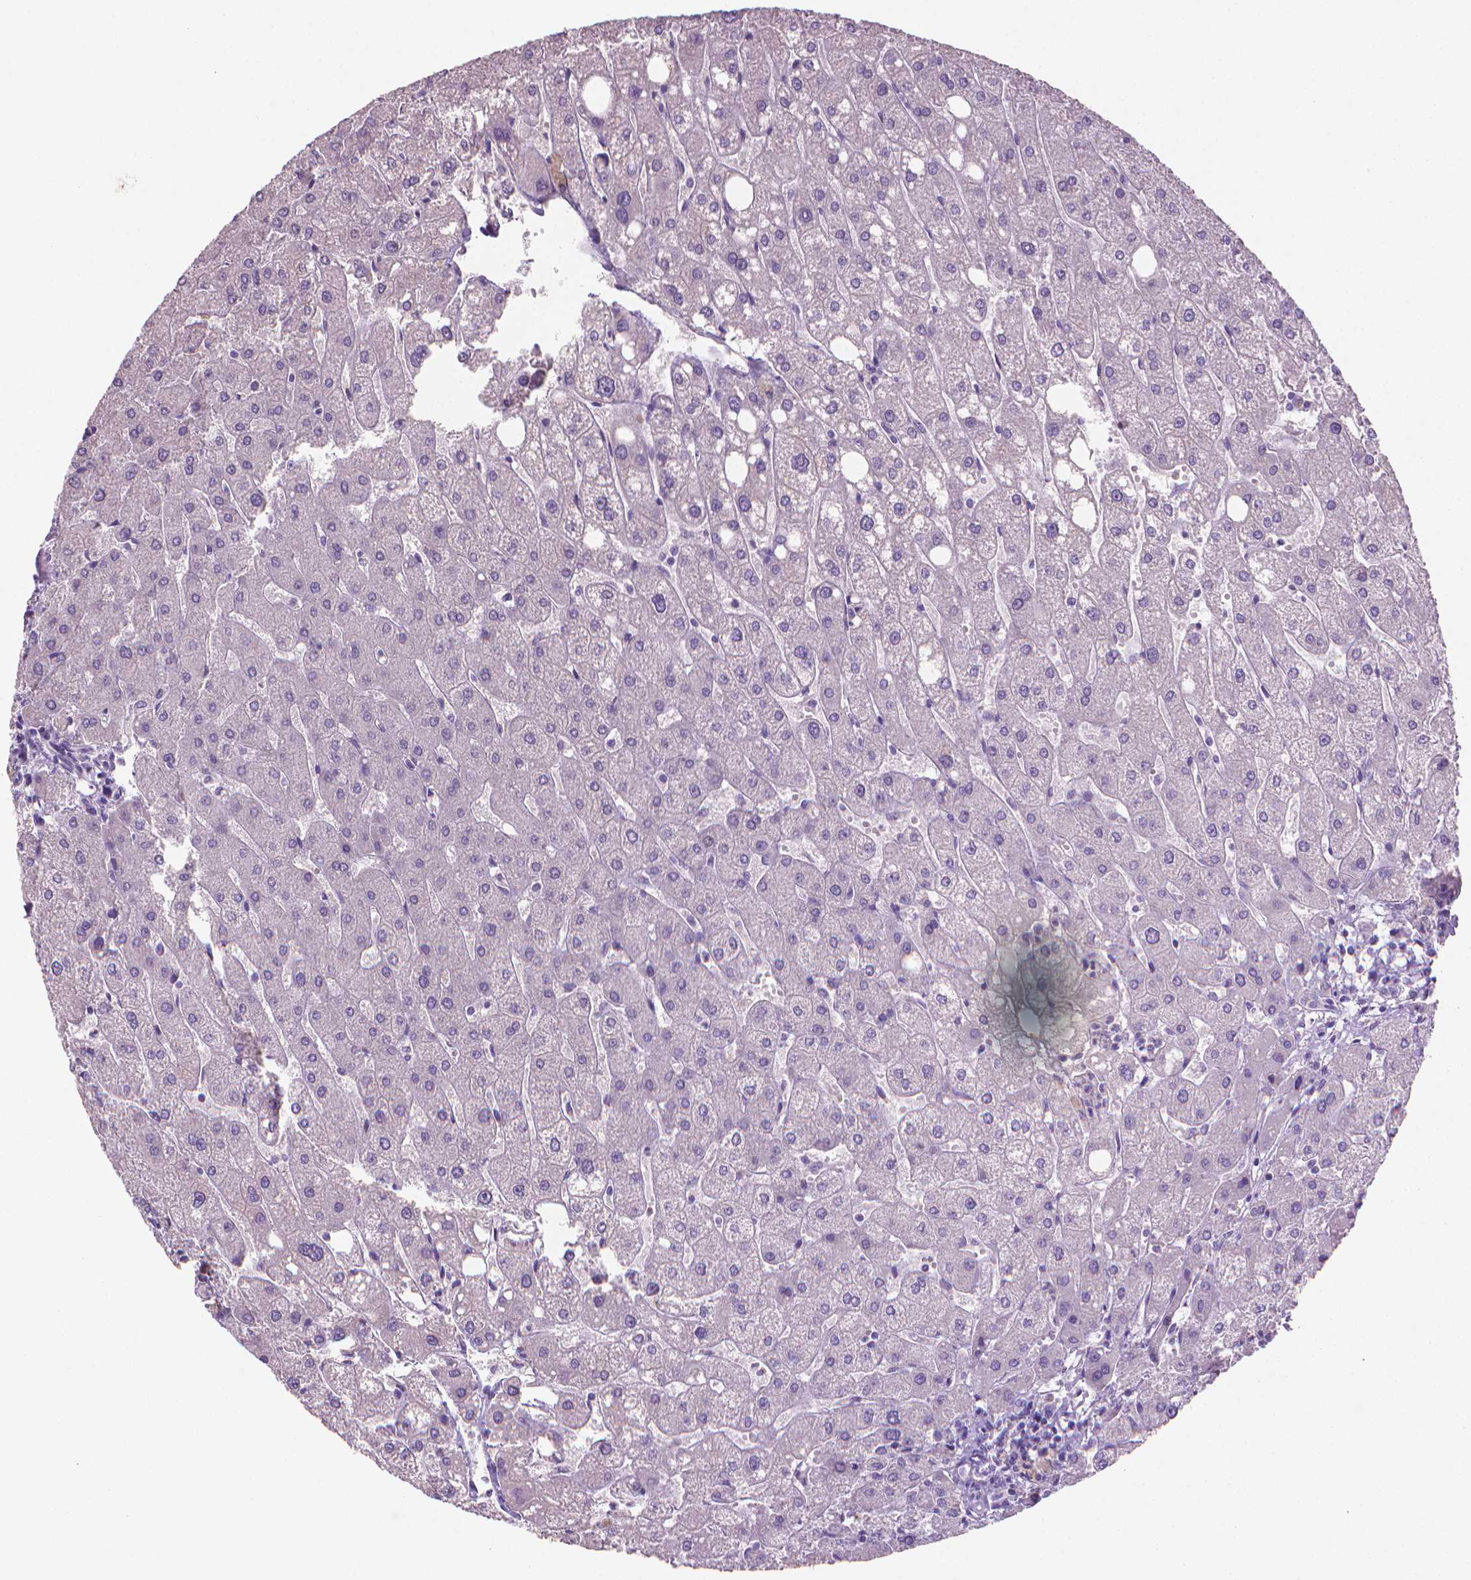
{"staining": {"intensity": "negative", "quantity": "none", "location": "none"}, "tissue": "liver", "cell_type": "Cholangiocytes", "image_type": "normal", "snomed": [{"axis": "morphology", "description": "Normal tissue, NOS"}, {"axis": "topography", "description": "Liver"}], "caption": "A micrograph of liver stained for a protein demonstrates no brown staining in cholangiocytes.", "gene": "MUC1", "patient": {"sex": "male", "age": 67}}